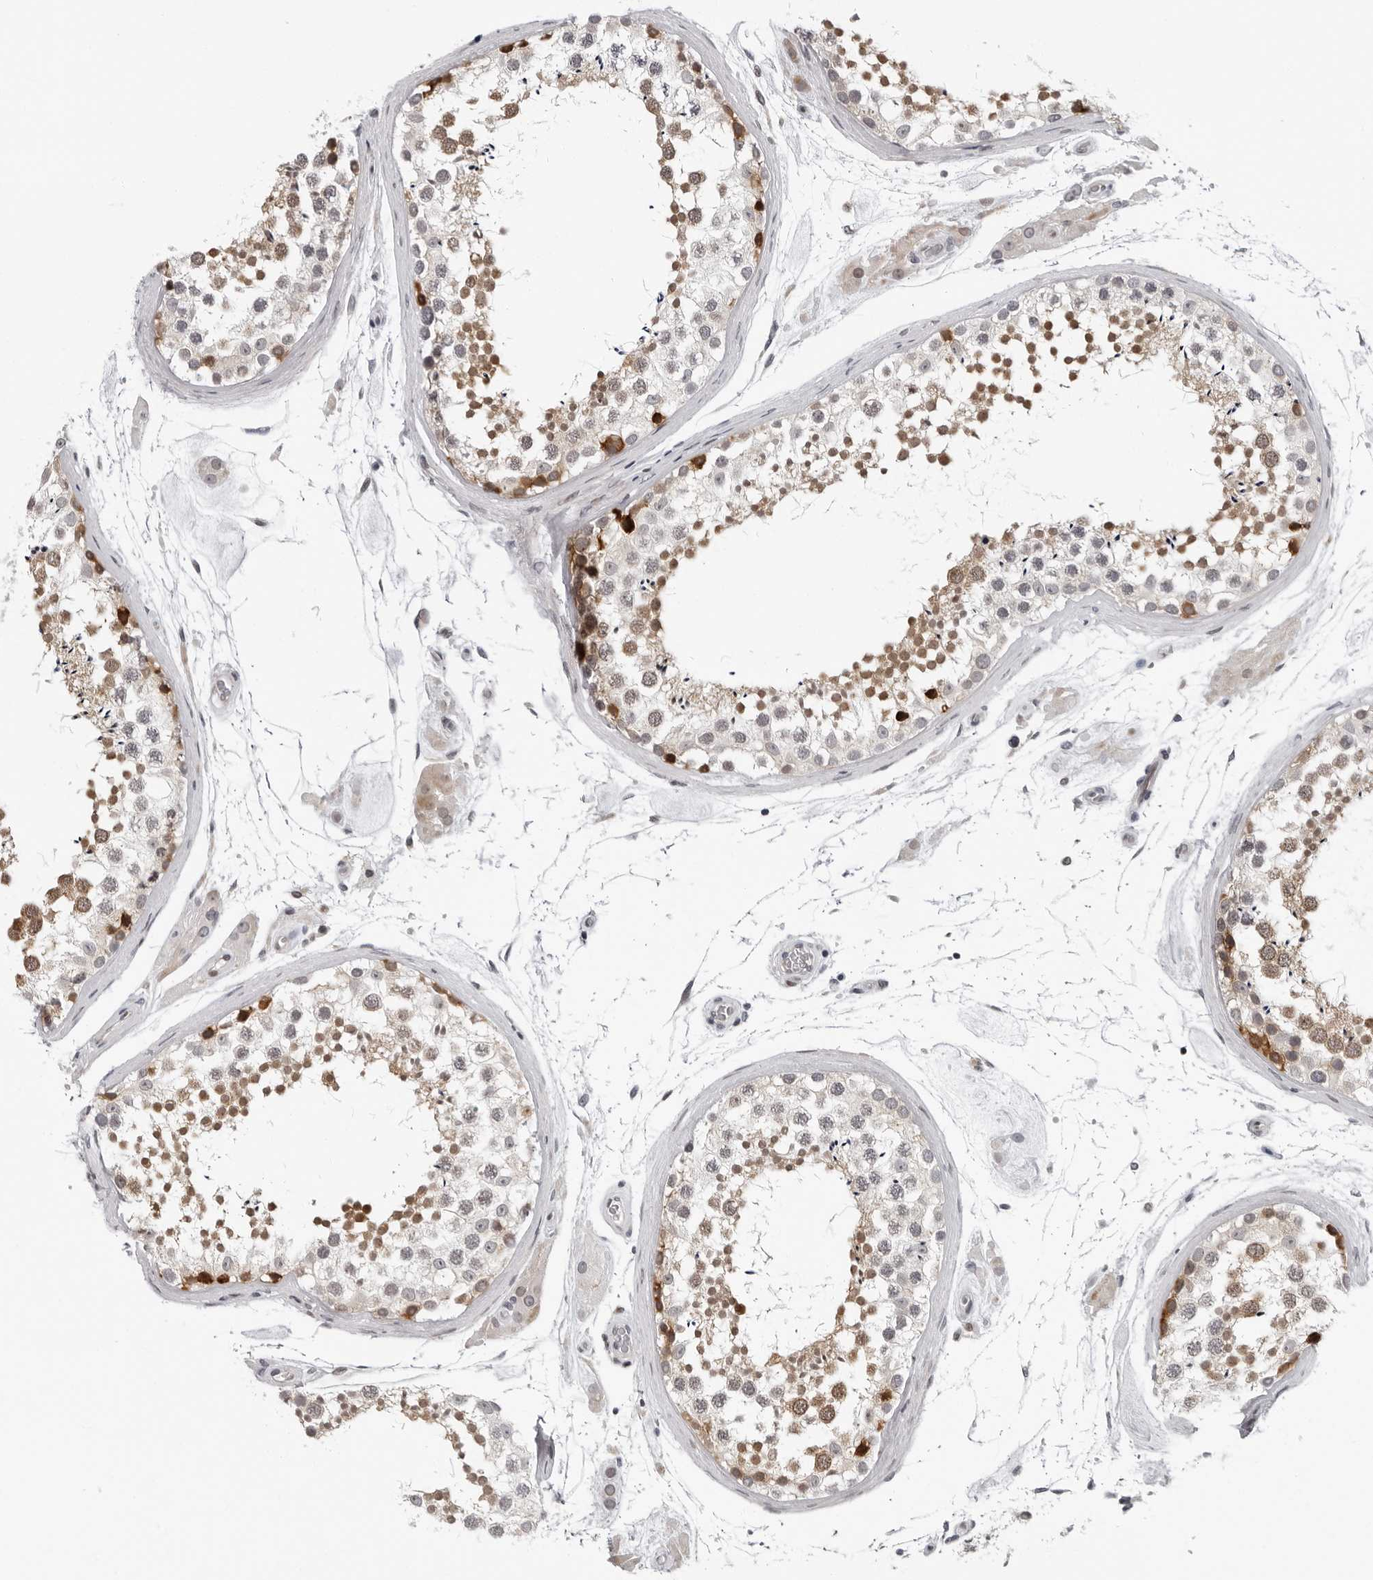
{"staining": {"intensity": "moderate", "quantity": ">75%", "location": "cytoplasmic/membranous"}, "tissue": "testis", "cell_type": "Cells in seminiferous ducts", "image_type": "normal", "snomed": [{"axis": "morphology", "description": "Normal tissue, NOS"}, {"axis": "topography", "description": "Testis"}], "caption": "The photomicrograph demonstrates a brown stain indicating the presence of a protein in the cytoplasmic/membranous of cells in seminiferous ducts in testis. (Stains: DAB in brown, nuclei in blue, Microscopy: brightfield microscopy at high magnification).", "gene": "PIP4K2C", "patient": {"sex": "male", "age": 46}}